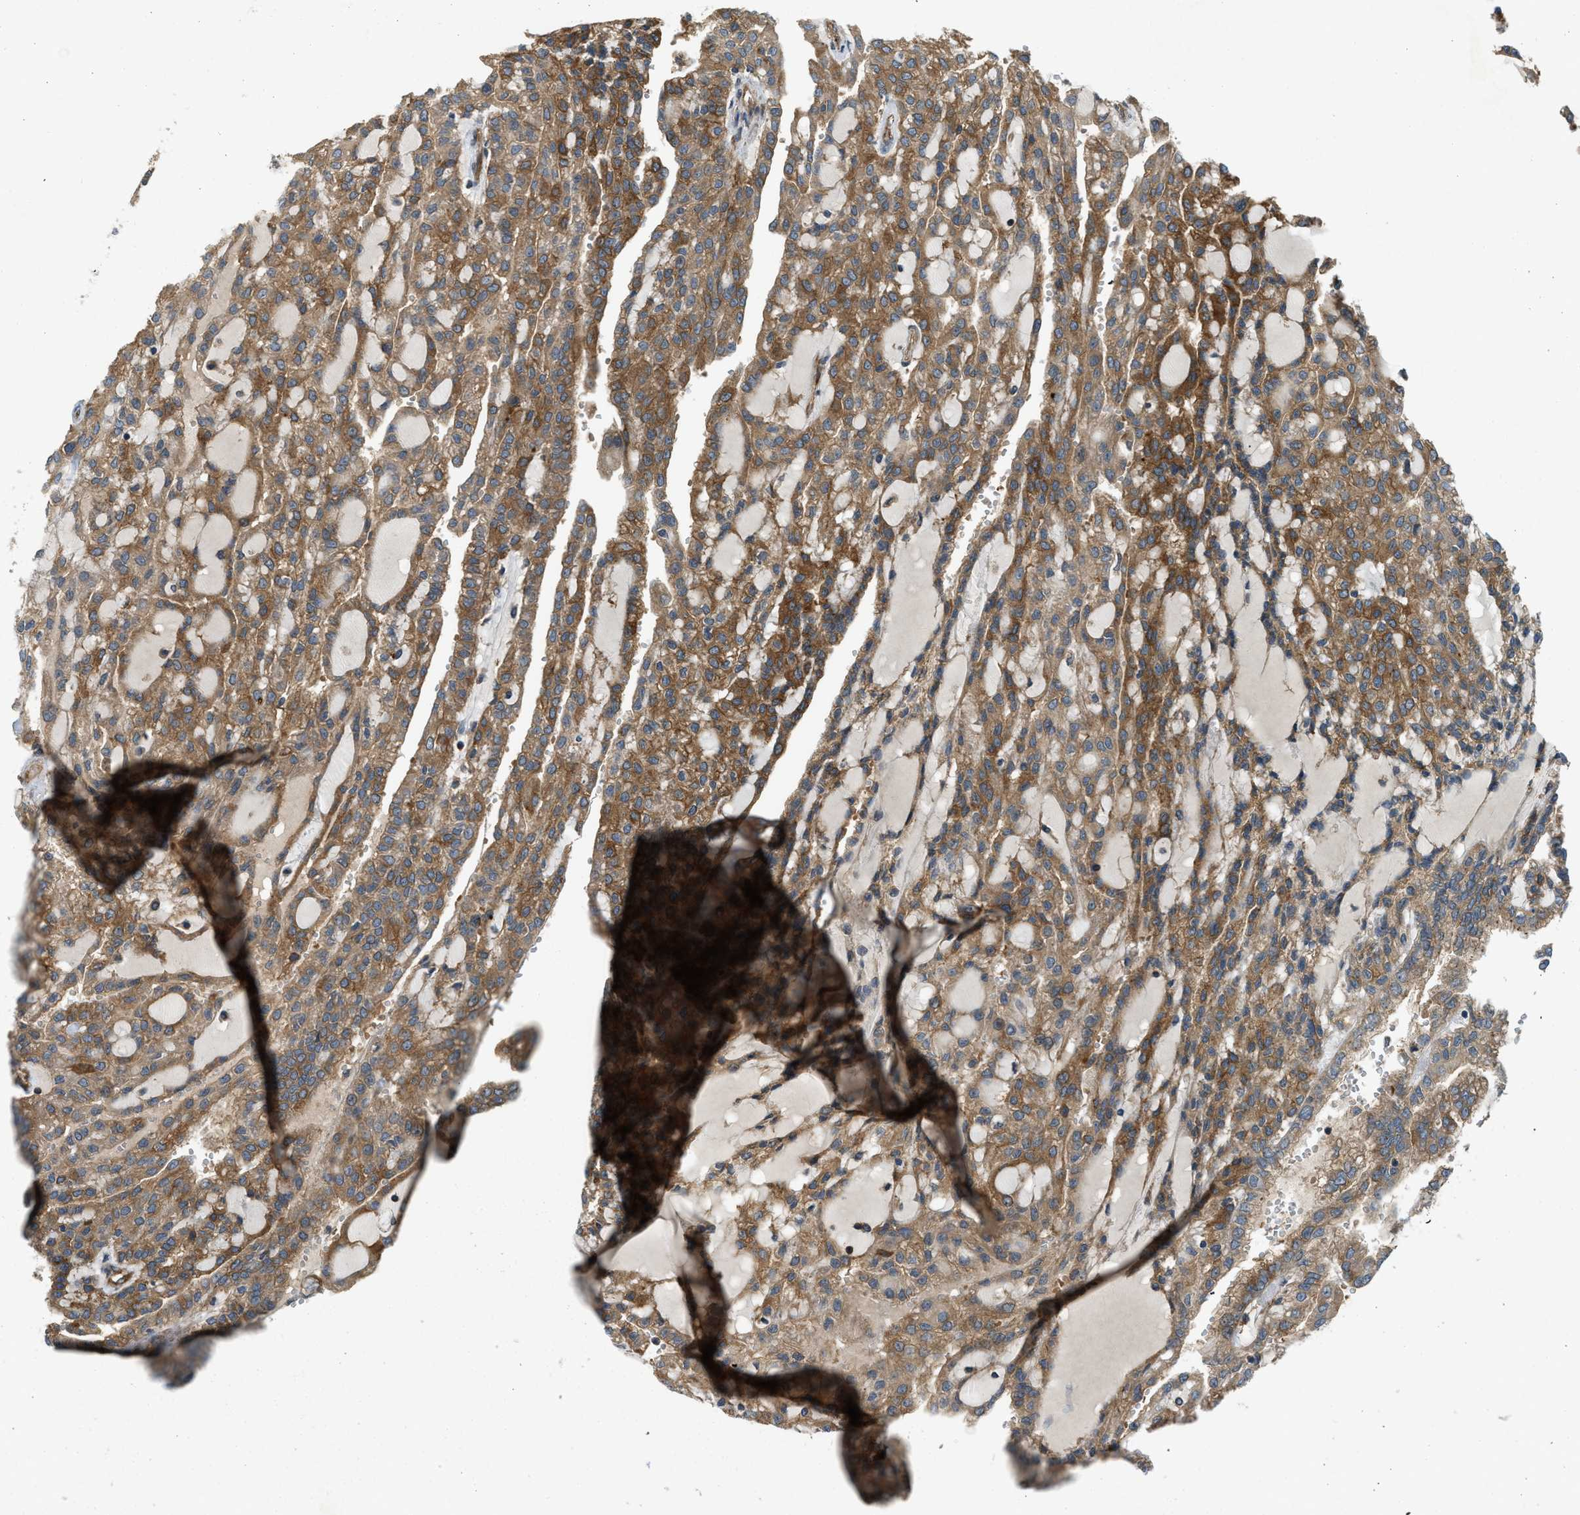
{"staining": {"intensity": "moderate", "quantity": ">75%", "location": "cytoplasmic/membranous"}, "tissue": "renal cancer", "cell_type": "Tumor cells", "image_type": "cancer", "snomed": [{"axis": "morphology", "description": "Adenocarcinoma, NOS"}, {"axis": "topography", "description": "Kidney"}], "caption": "A micrograph of renal cancer (adenocarcinoma) stained for a protein reveals moderate cytoplasmic/membranous brown staining in tumor cells.", "gene": "BAG4", "patient": {"sex": "male", "age": 63}}